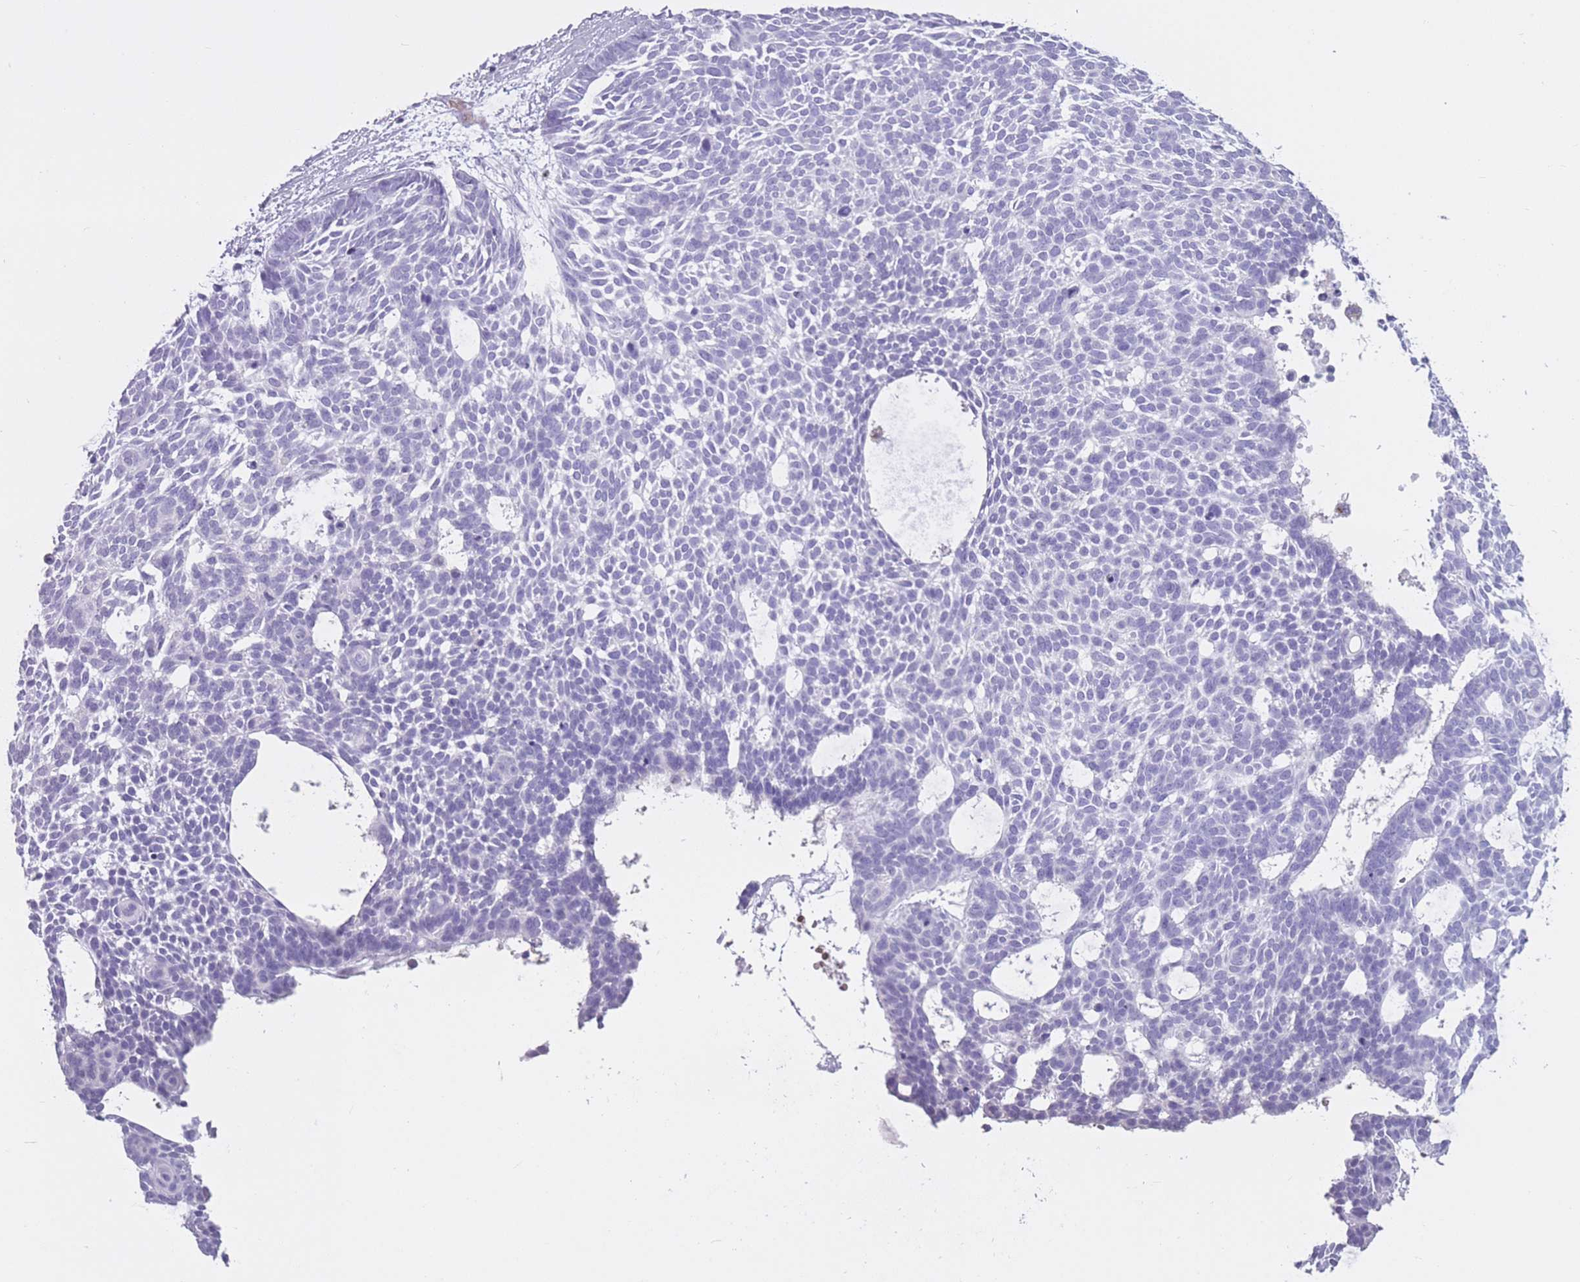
{"staining": {"intensity": "negative", "quantity": "none", "location": "none"}, "tissue": "skin cancer", "cell_type": "Tumor cells", "image_type": "cancer", "snomed": [{"axis": "morphology", "description": "Basal cell carcinoma"}, {"axis": "topography", "description": "Skin"}], "caption": "DAB (3,3'-diaminobenzidine) immunohistochemical staining of human skin cancer (basal cell carcinoma) reveals no significant positivity in tumor cells.", "gene": "OR7C1", "patient": {"sex": "male", "age": 61}}